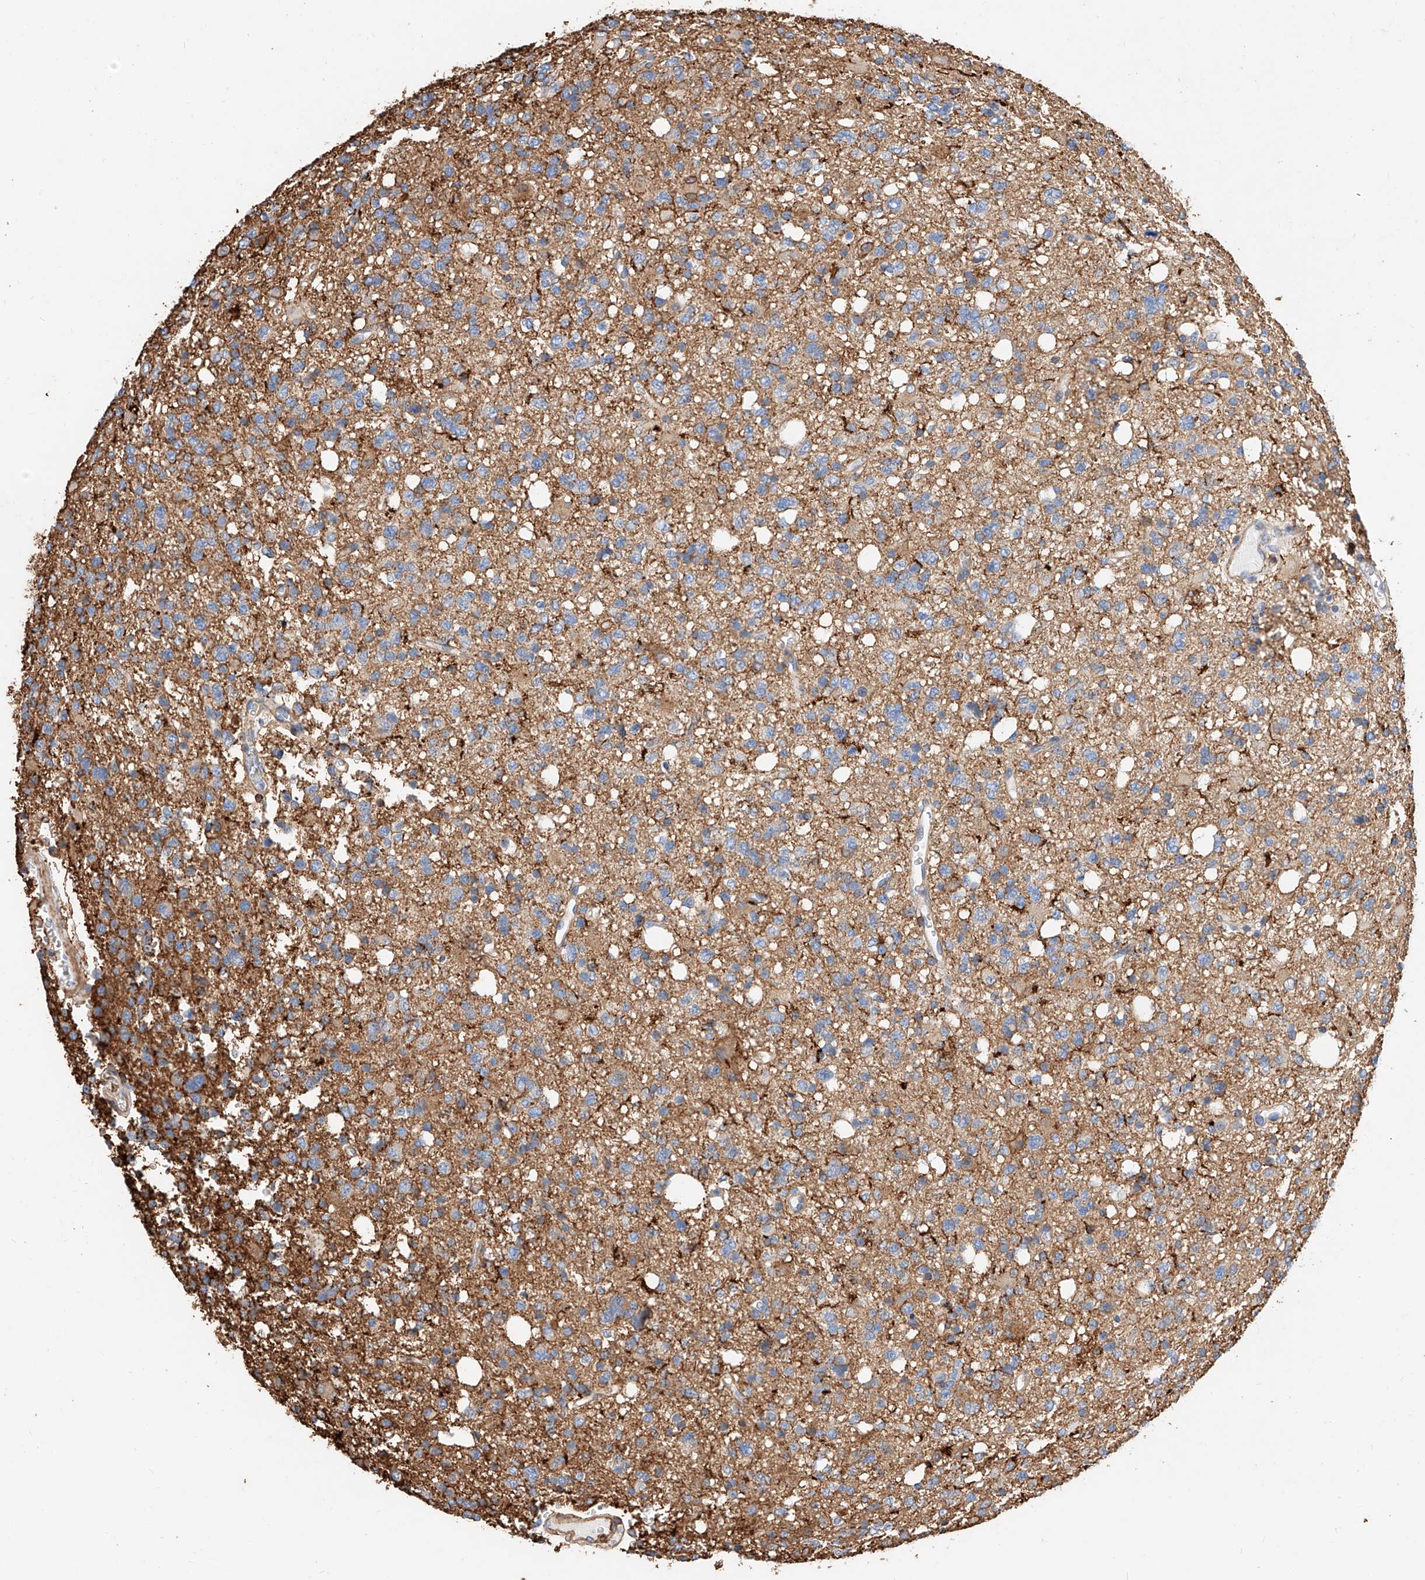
{"staining": {"intensity": "negative", "quantity": "none", "location": "none"}, "tissue": "glioma", "cell_type": "Tumor cells", "image_type": "cancer", "snomed": [{"axis": "morphology", "description": "Glioma, malignant, High grade"}, {"axis": "topography", "description": "Brain"}], "caption": "There is no significant staining in tumor cells of malignant high-grade glioma.", "gene": "WFS1", "patient": {"sex": "female", "age": 62}}